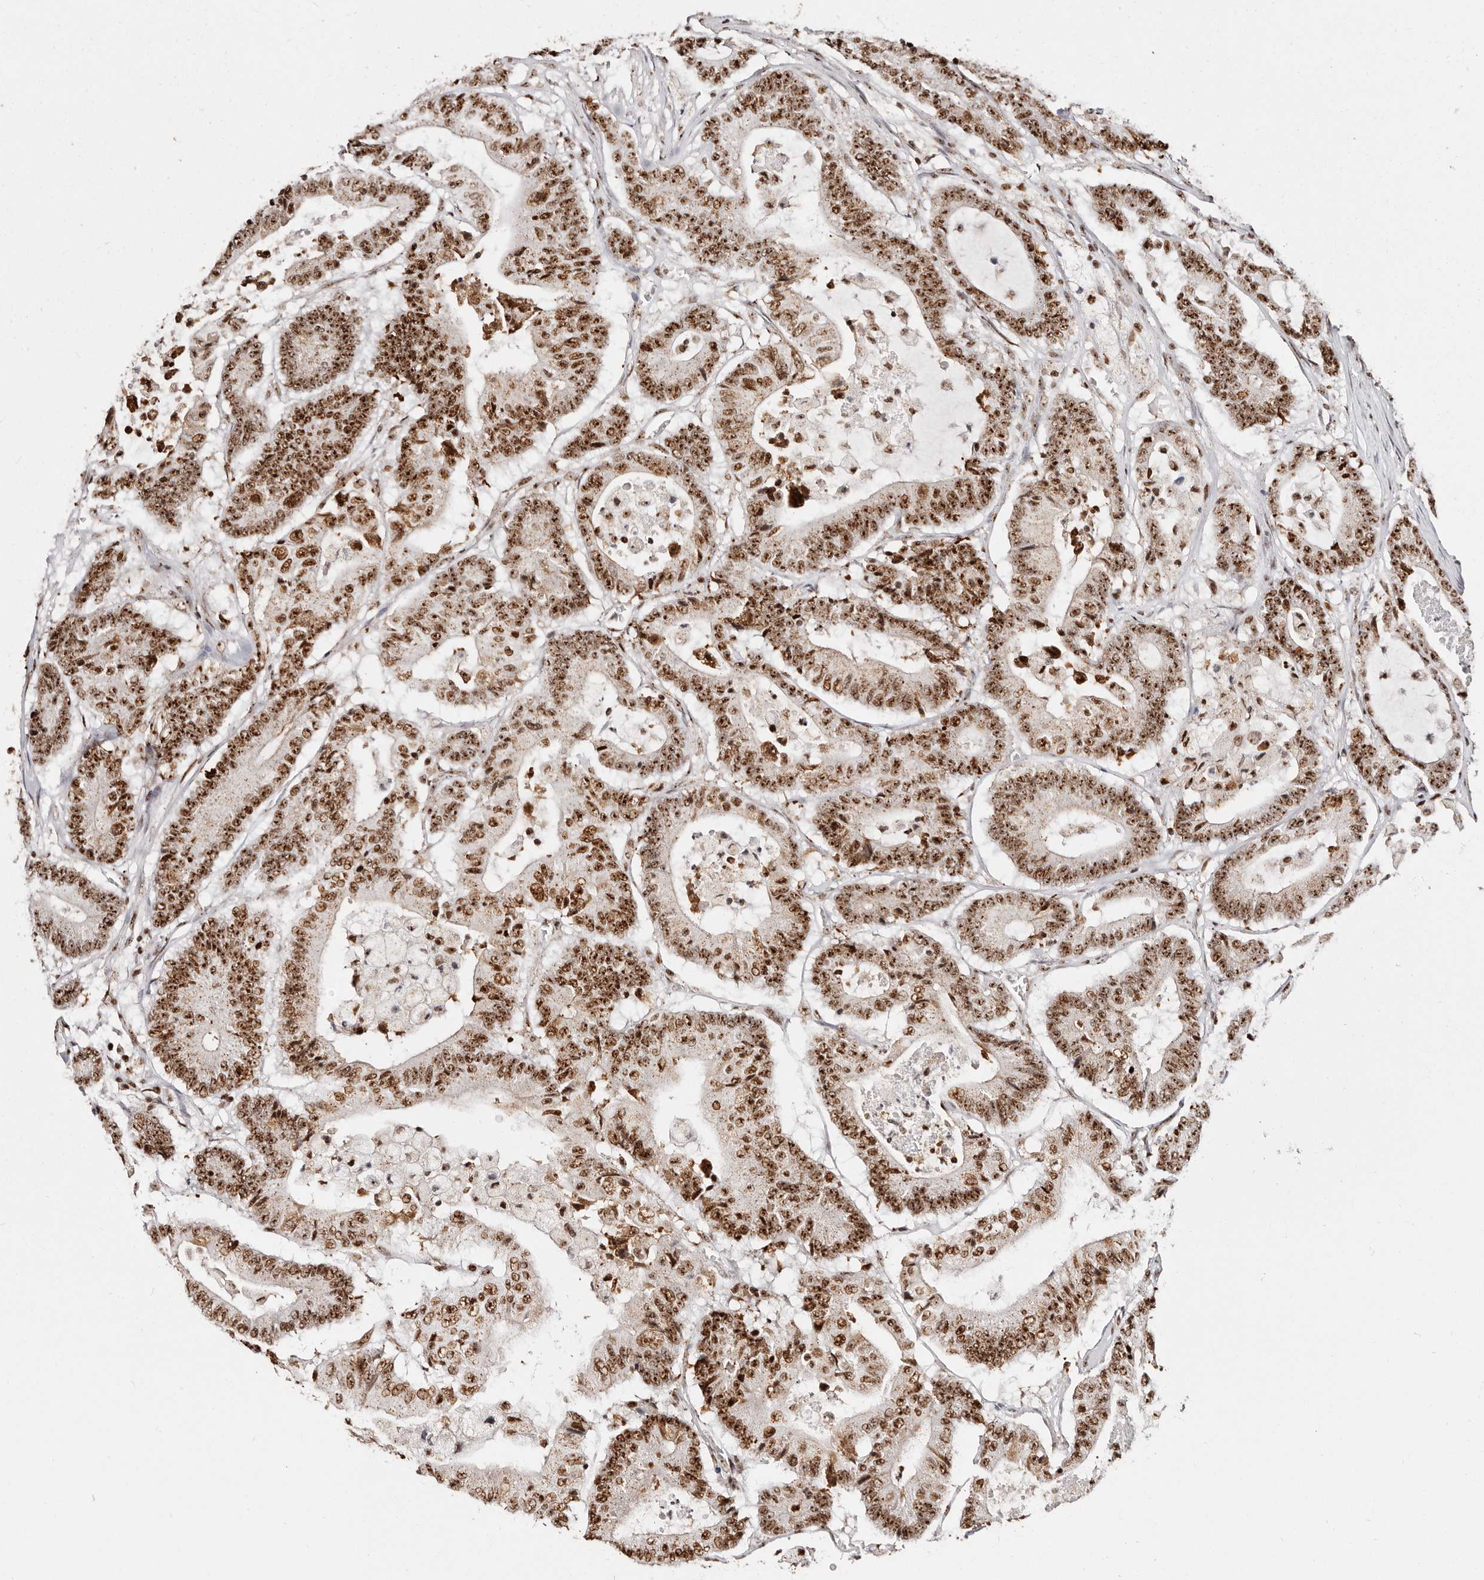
{"staining": {"intensity": "strong", "quantity": ">75%", "location": "nuclear"}, "tissue": "colorectal cancer", "cell_type": "Tumor cells", "image_type": "cancer", "snomed": [{"axis": "morphology", "description": "Adenocarcinoma, NOS"}, {"axis": "topography", "description": "Colon"}], "caption": "Tumor cells show strong nuclear staining in approximately >75% of cells in colorectal adenocarcinoma.", "gene": "IQGAP3", "patient": {"sex": "female", "age": 84}}